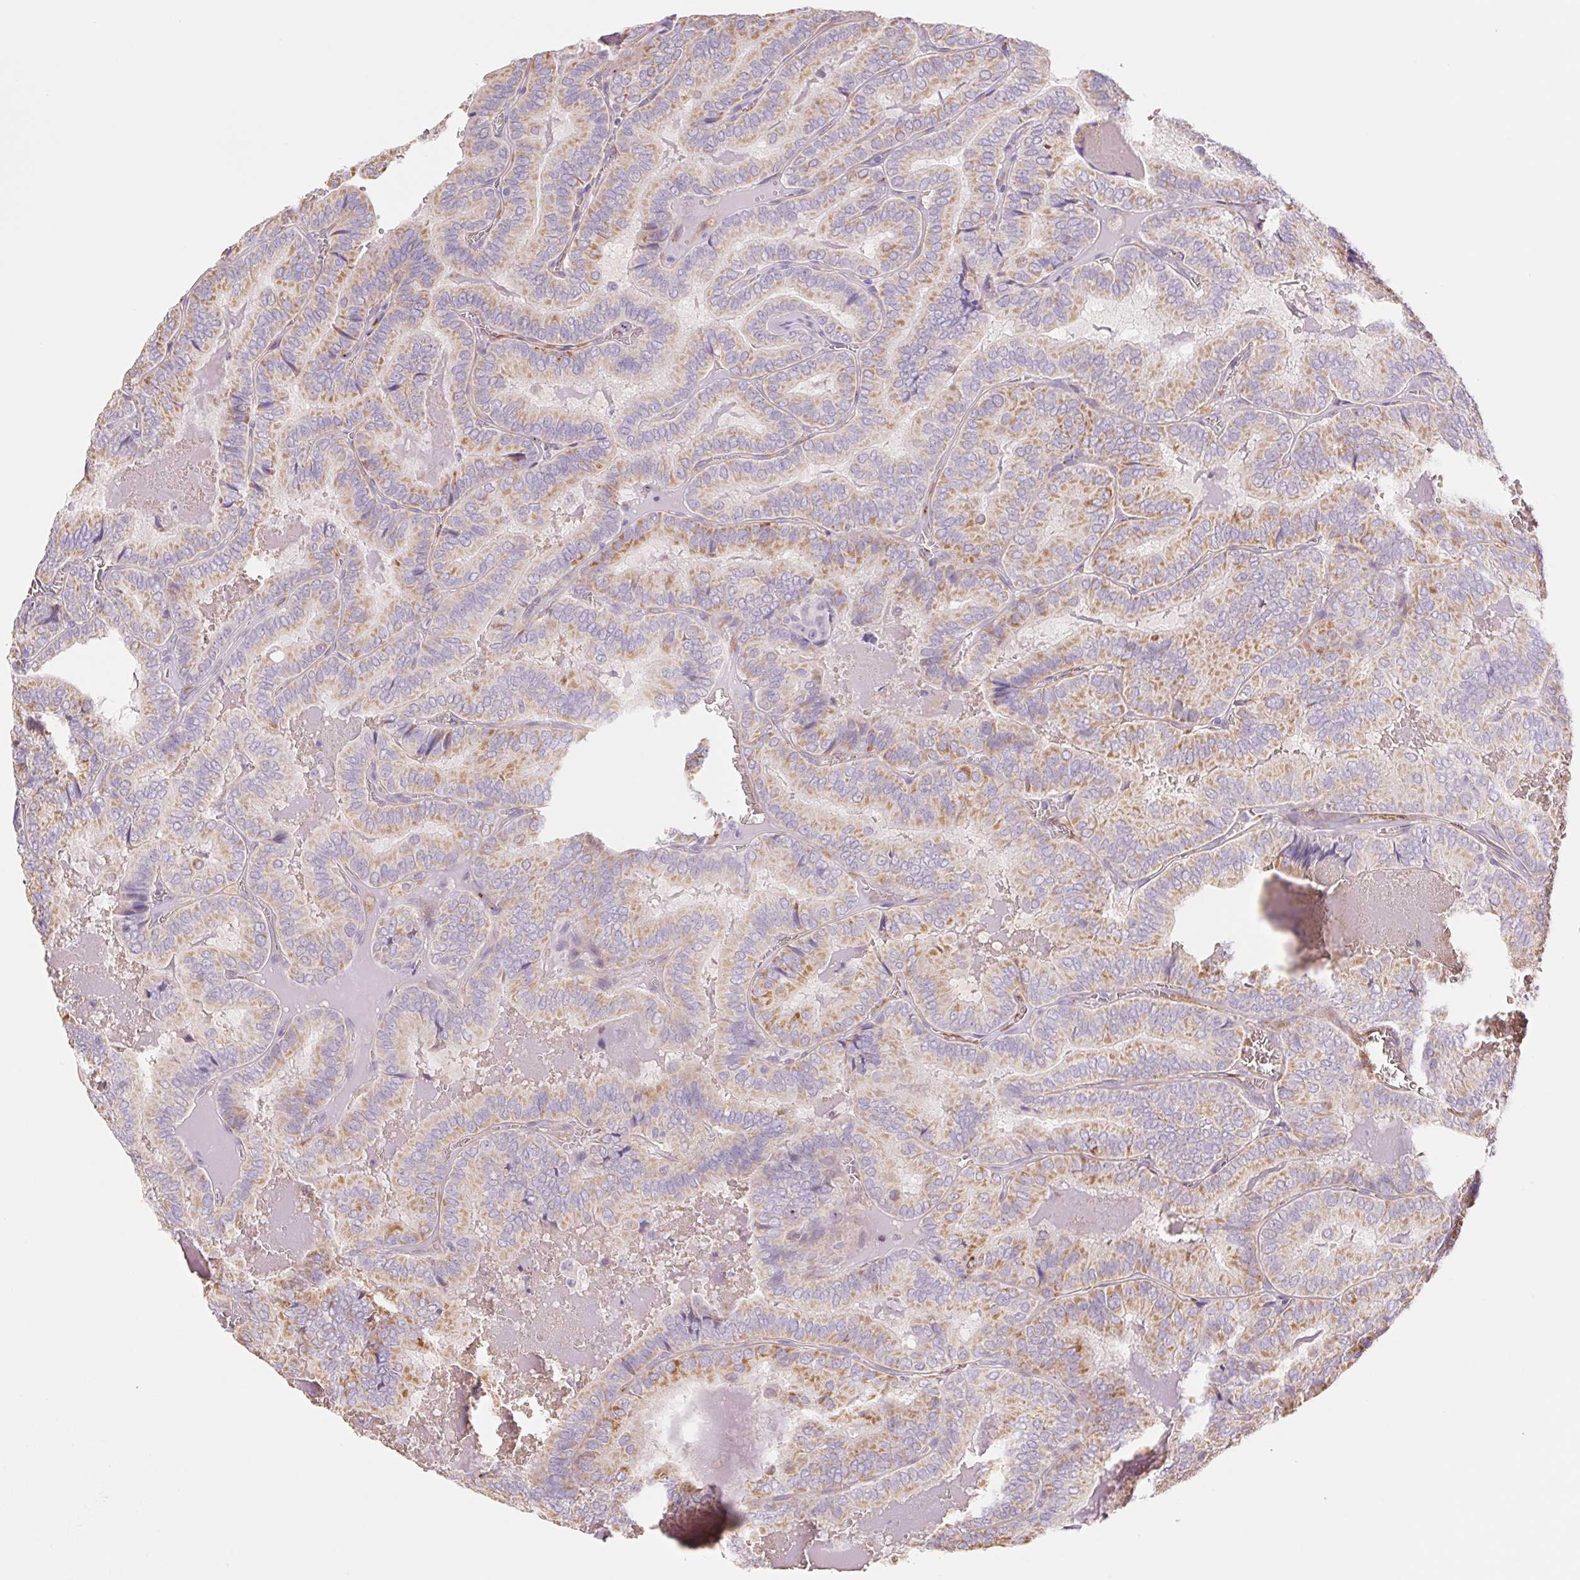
{"staining": {"intensity": "moderate", "quantity": ">75%", "location": "cytoplasmic/membranous"}, "tissue": "thyroid cancer", "cell_type": "Tumor cells", "image_type": "cancer", "snomed": [{"axis": "morphology", "description": "Papillary adenocarcinoma, NOS"}, {"axis": "topography", "description": "Thyroid gland"}], "caption": "This is an image of immunohistochemistry staining of thyroid cancer, which shows moderate positivity in the cytoplasmic/membranous of tumor cells.", "gene": "IGFL3", "patient": {"sex": "female", "age": 75}}